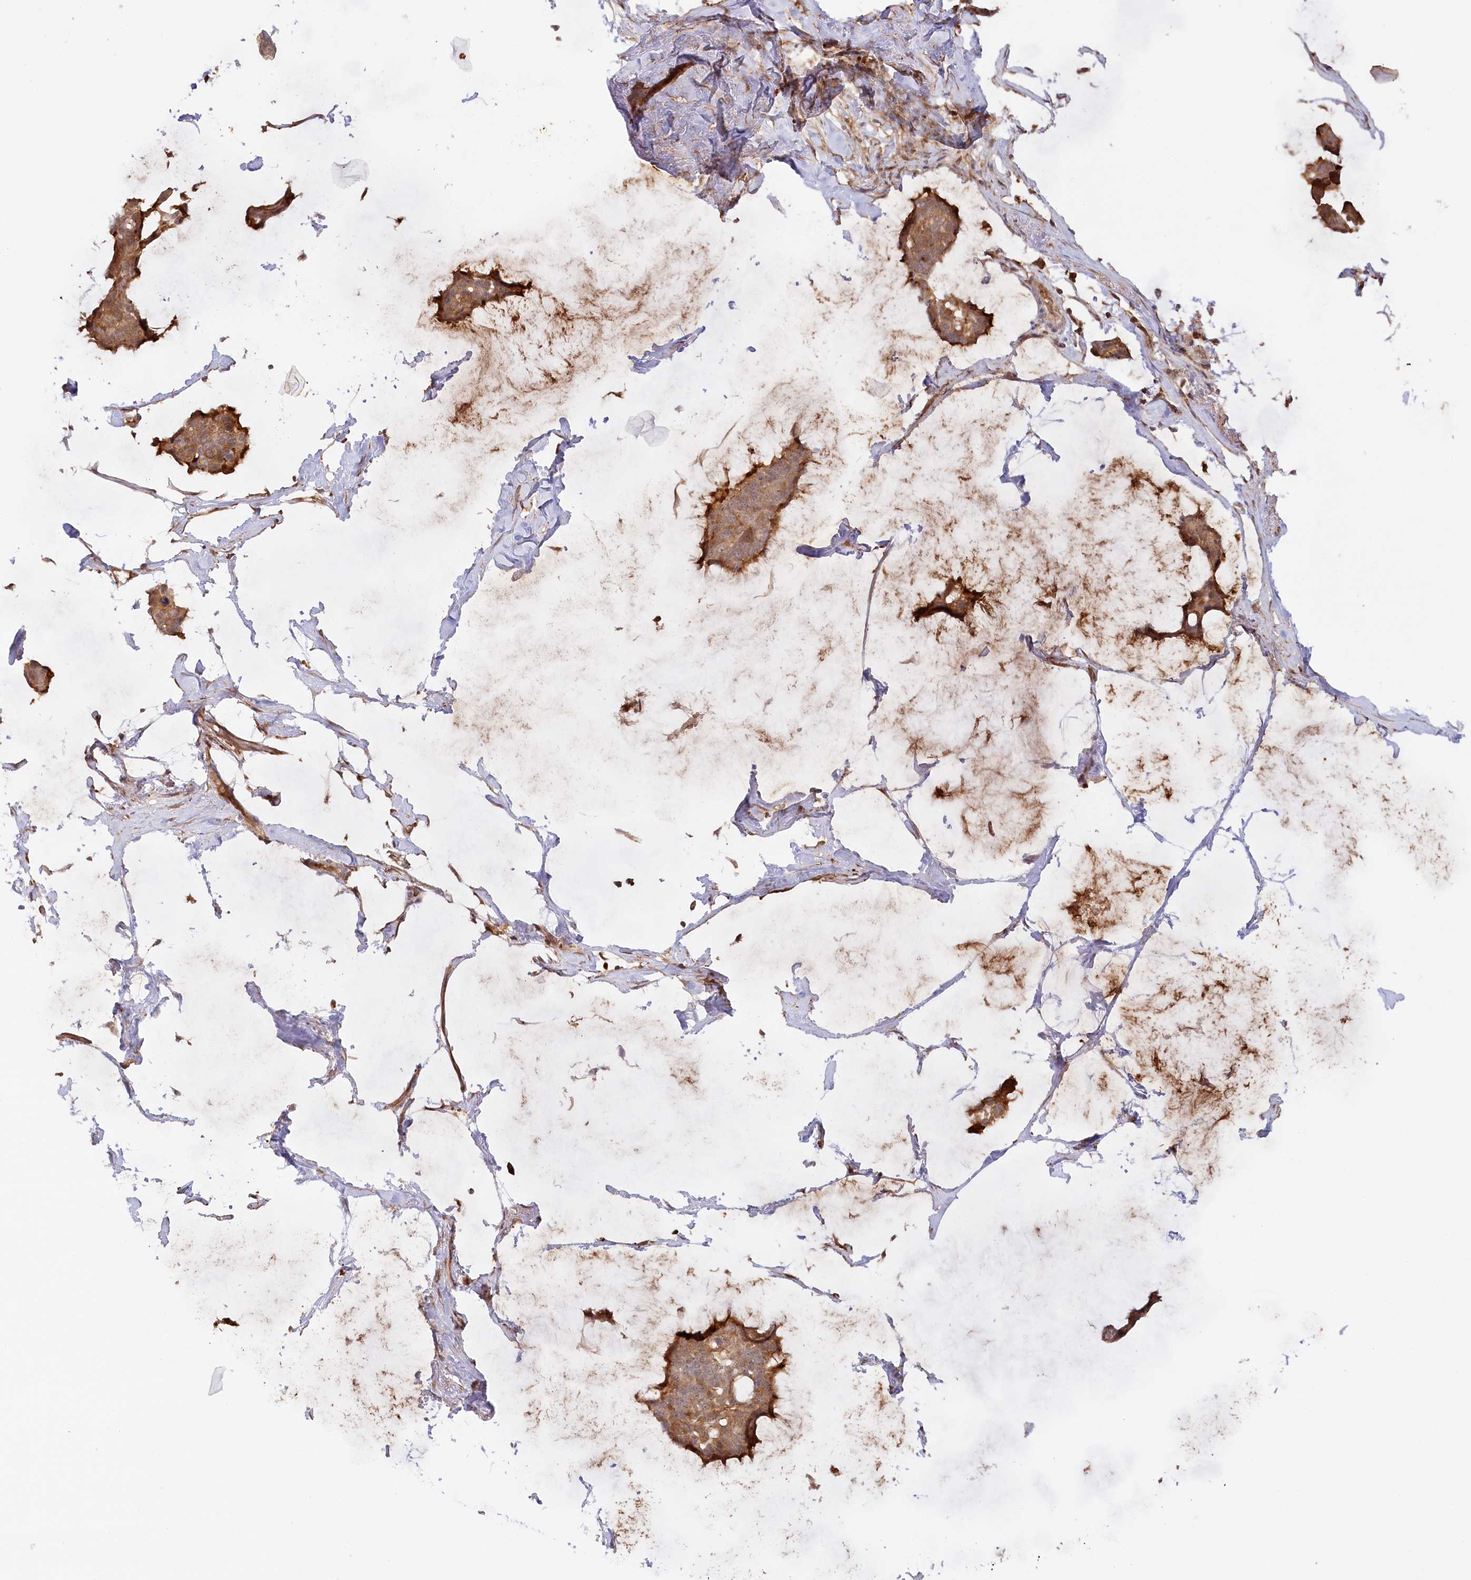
{"staining": {"intensity": "moderate", "quantity": ">75%", "location": "cytoplasmic/membranous"}, "tissue": "breast cancer", "cell_type": "Tumor cells", "image_type": "cancer", "snomed": [{"axis": "morphology", "description": "Duct carcinoma"}, {"axis": "topography", "description": "Breast"}], "caption": "An IHC image of tumor tissue is shown. Protein staining in brown highlights moderate cytoplasmic/membranous positivity in breast cancer (infiltrating ductal carcinoma) within tumor cells.", "gene": "GBE1", "patient": {"sex": "female", "age": 93}}